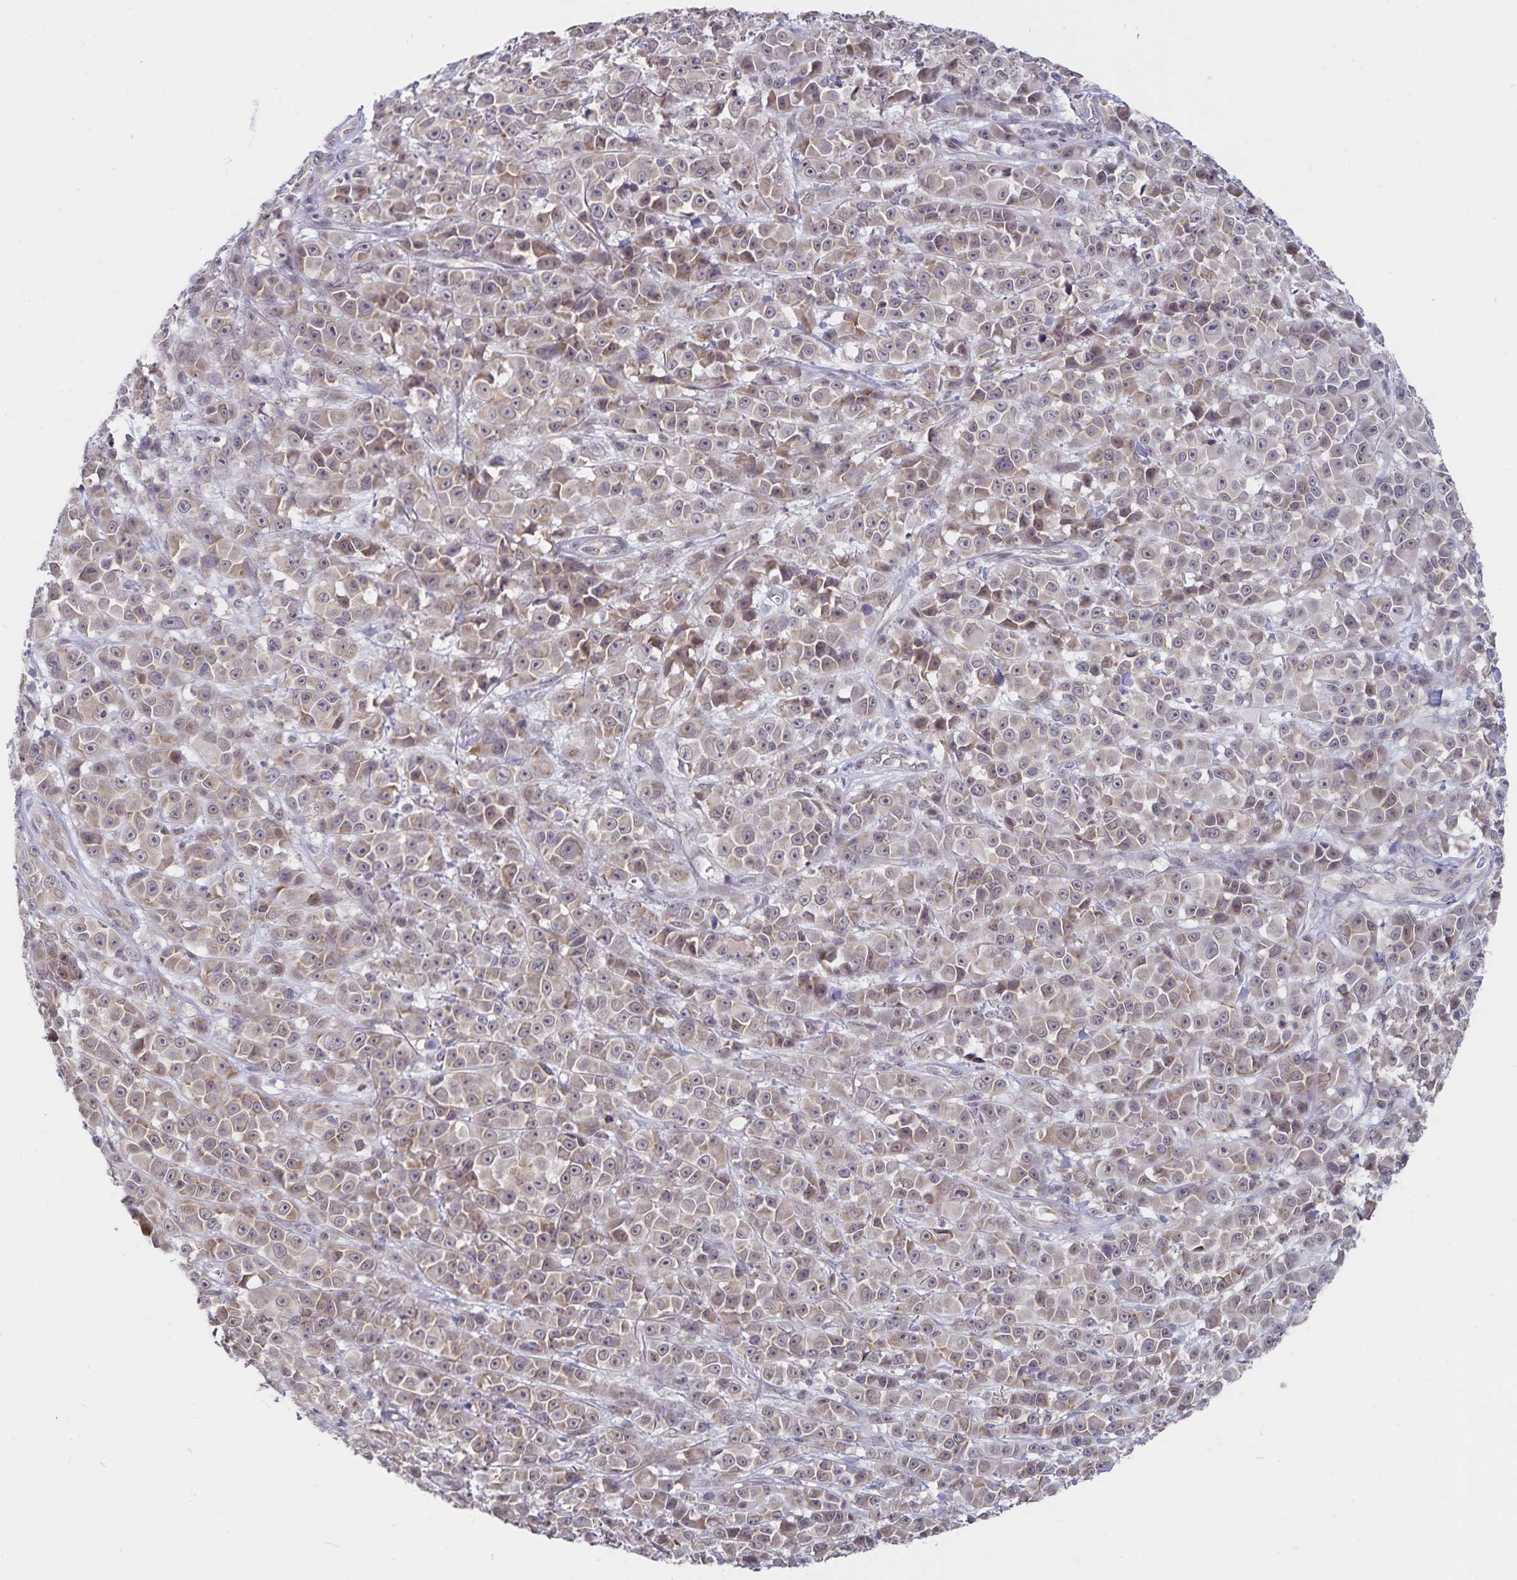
{"staining": {"intensity": "weak", "quantity": "25%-75%", "location": "cytoplasmic/membranous"}, "tissue": "melanoma", "cell_type": "Tumor cells", "image_type": "cancer", "snomed": [{"axis": "morphology", "description": "Malignant melanoma, NOS"}, {"axis": "topography", "description": "Skin"}, {"axis": "topography", "description": "Skin of back"}], "caption": "Immunohistochemical staining of melanoma demonstrates low levels of weak cytoplasmic/membranous protein staining in approximately 25%-75% of tumor cells. (DAB = brown stain, brightfield microscopy at high magnification).", "gene": "ATP2A2", "patient": {"sex": "male", "age": 91}}